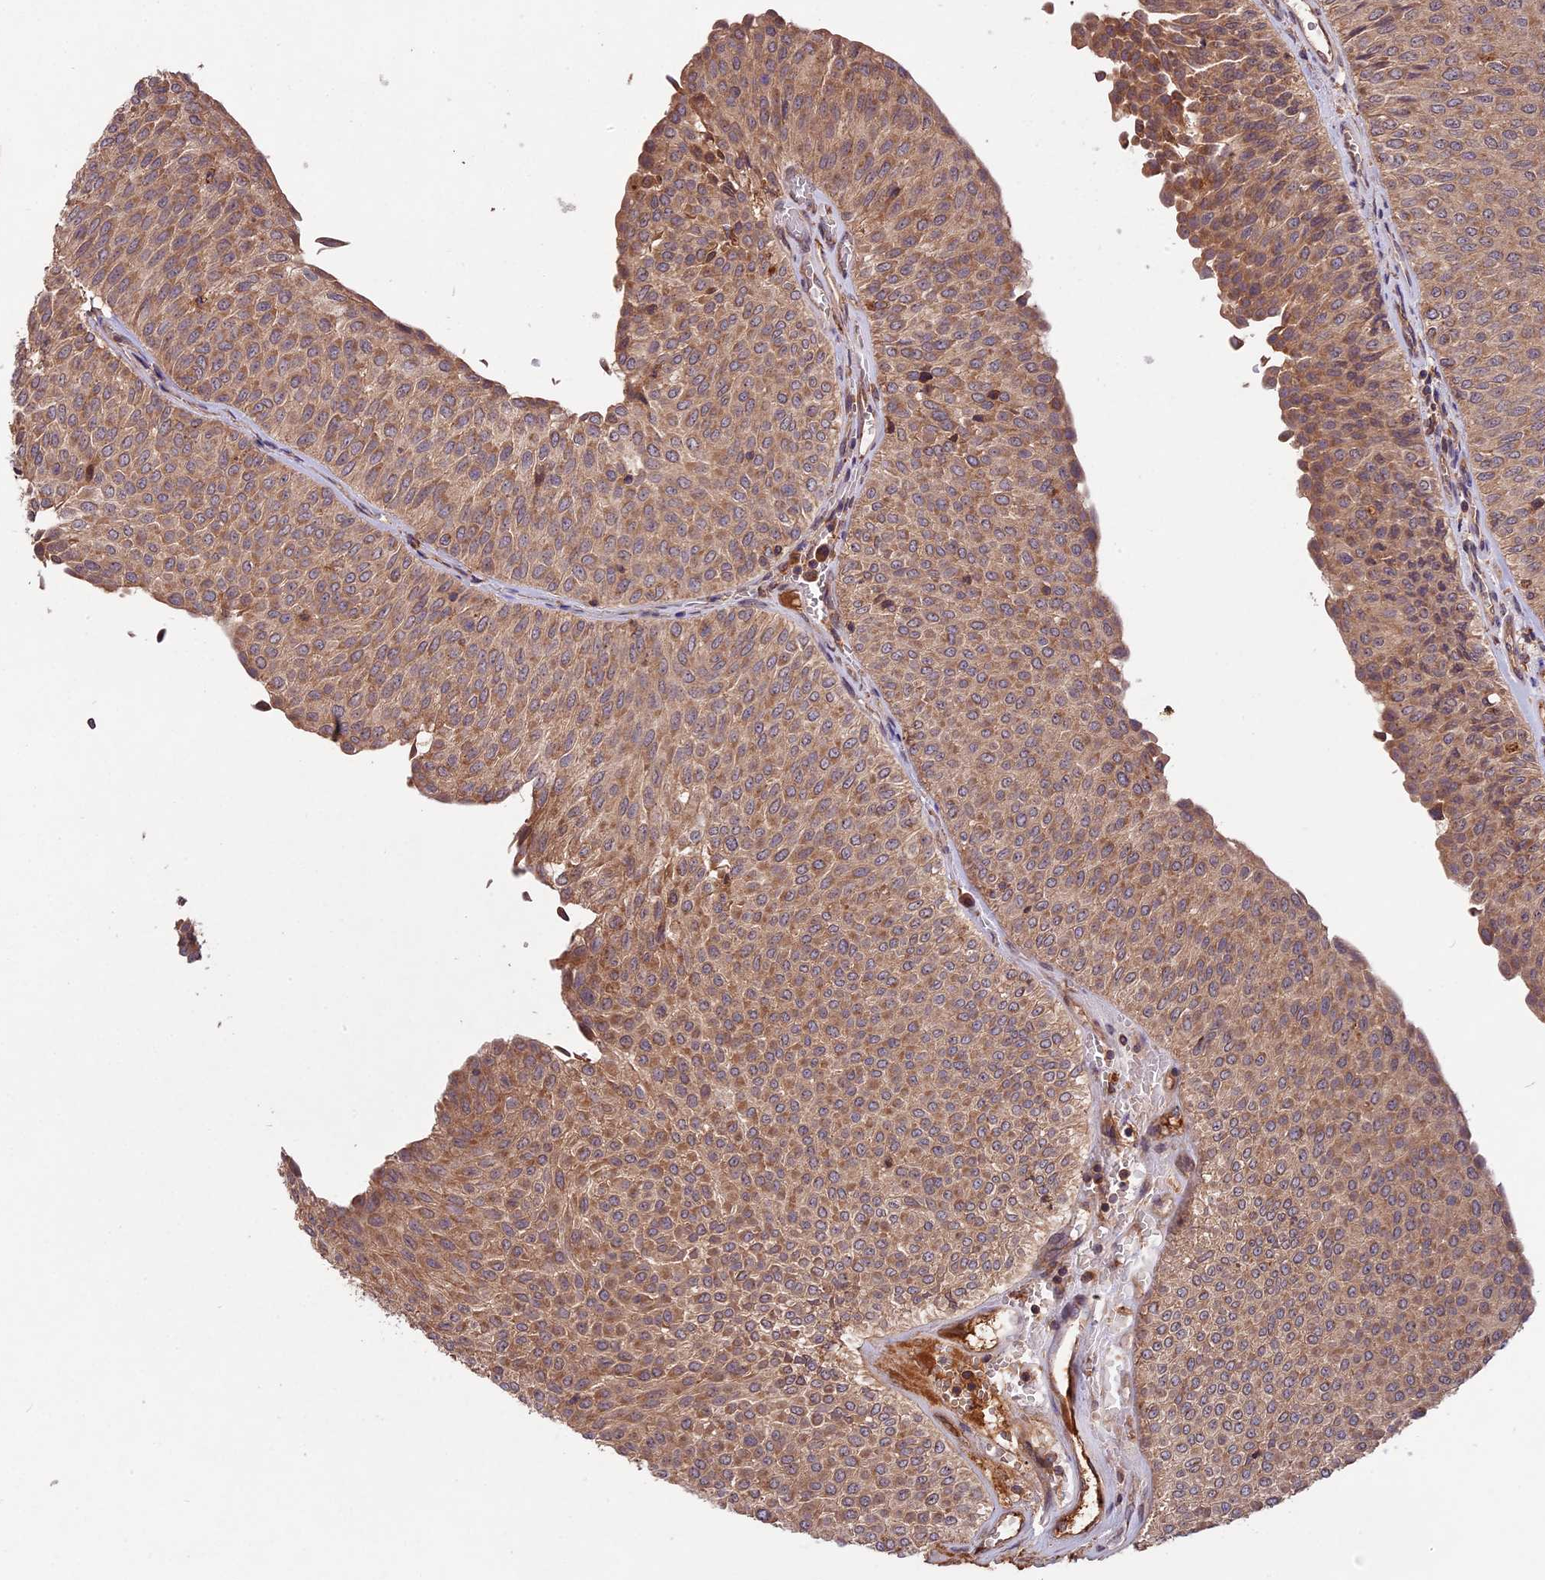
{"staining": {"intensity": "moderate", "quantity": ">75%", "location": "cytoplasmic/membranous"}, "tissue": "urothelial cancer", "cell_type": "Tumor cells", "image_type": "cancer", "snomed": [{"axis": "morphology", "description": "Urothelial carcinoma, Low grade"}, {"axis": "topography", "description": "Urinary bladder"}], "caption": "This photomicrograph displays urothelial carcinoma (low-grade) stained with immunohistochemistry to label a protein in brown. The cytoplasmic/membranous of tumor cells show moderate positivity for the protein. Nuclei are counter-stained blue.", "gene": "CHAC1", "patient": {"sex": "male", "age": 78}}